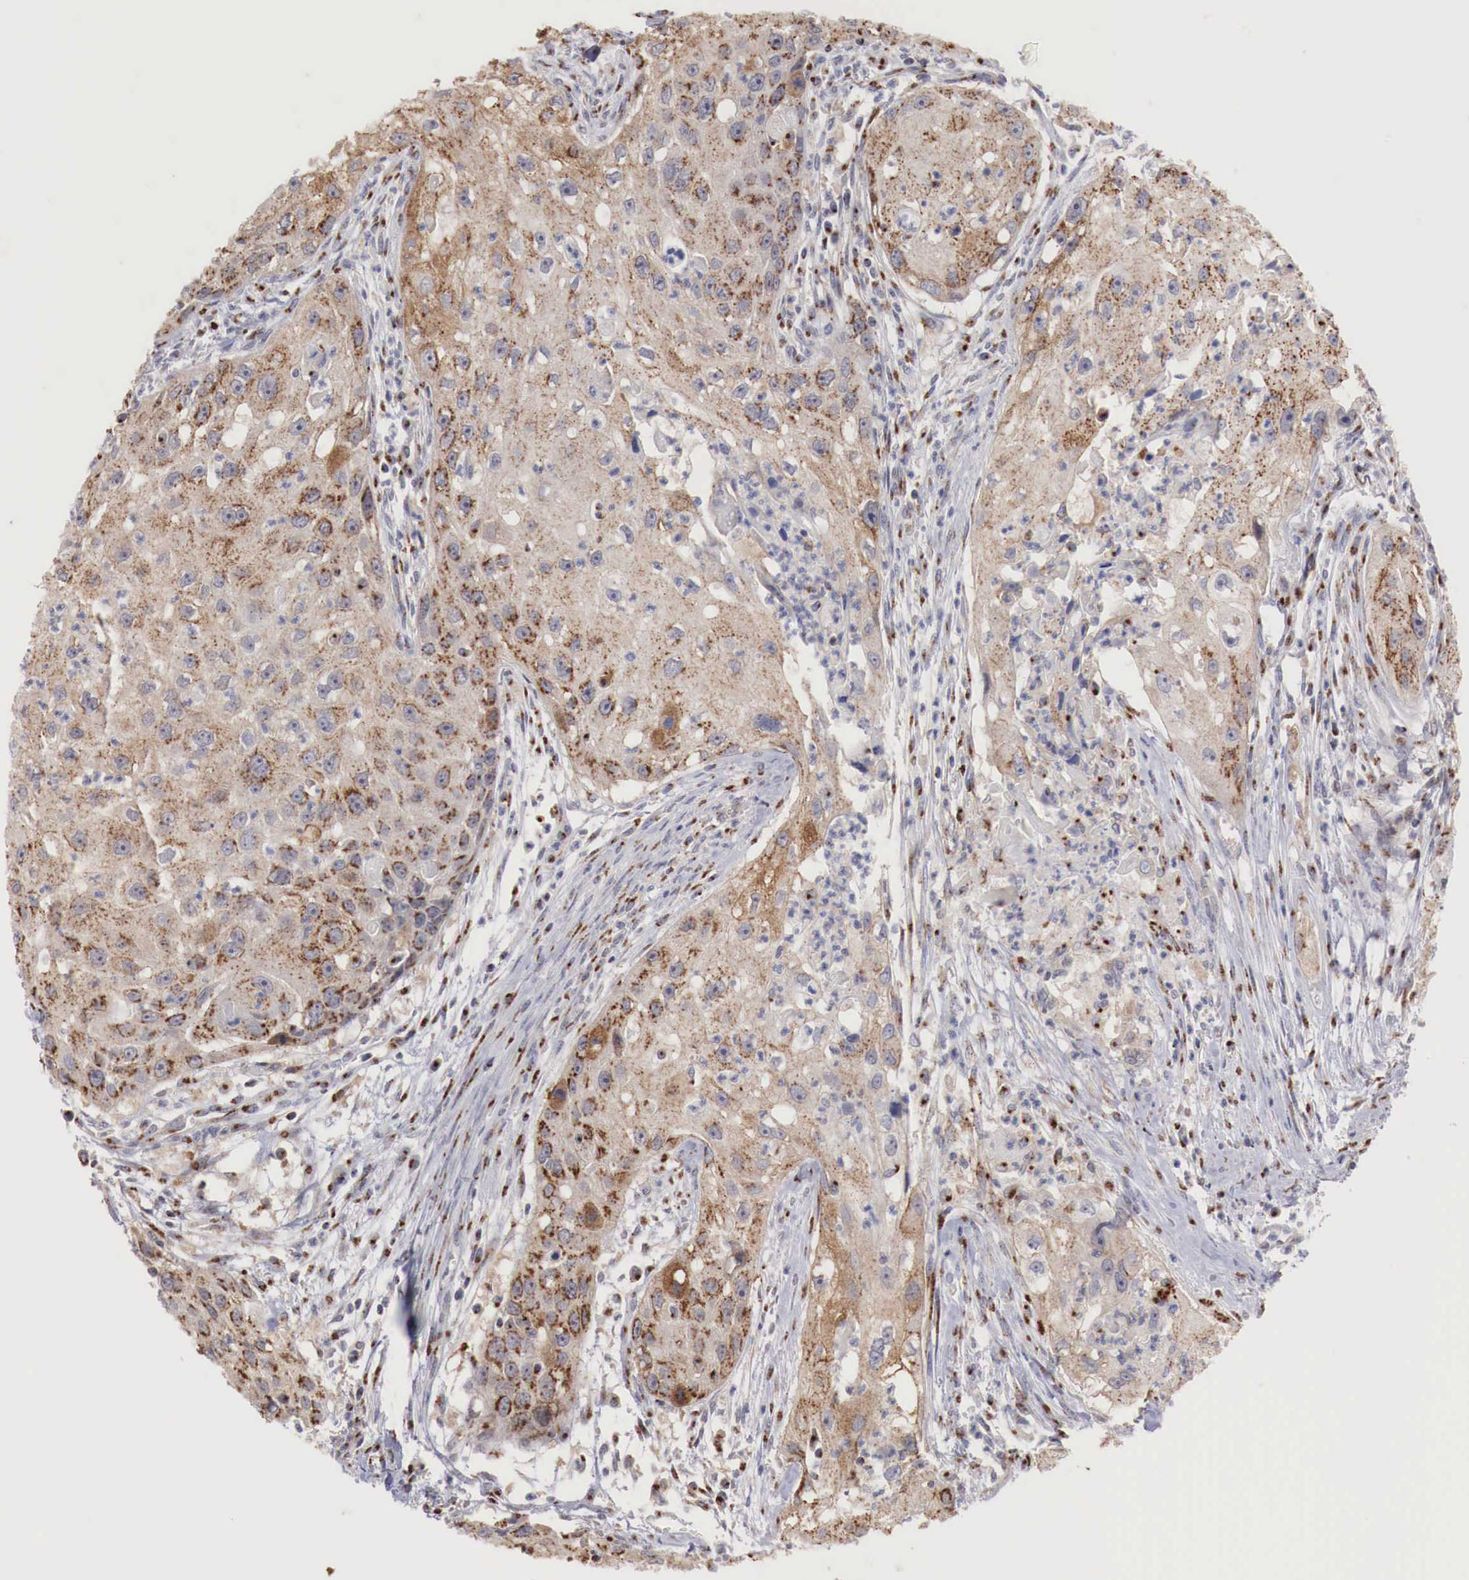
{"staining": {"intensity": "moderate", "quantity": ">75%", "location": "cytoplasmic/membranous"}, "tissue": "head and neck cancer", "cell_type": "Tumor cells", "image_type": "cancer", "snomed": [{"axis": "morphology", "description": "Squamous cell carcinoma, NOS"}, {"axis": "topography", "description": "Head-Neck"}], "caption": "Protein expression analysis of head and neck cancer shows moderate cytoplasmic/membranous staining in about >75% of tumor cells.", "gene": "SYAP1", "patient": {"sex": "male", "age": 64}}